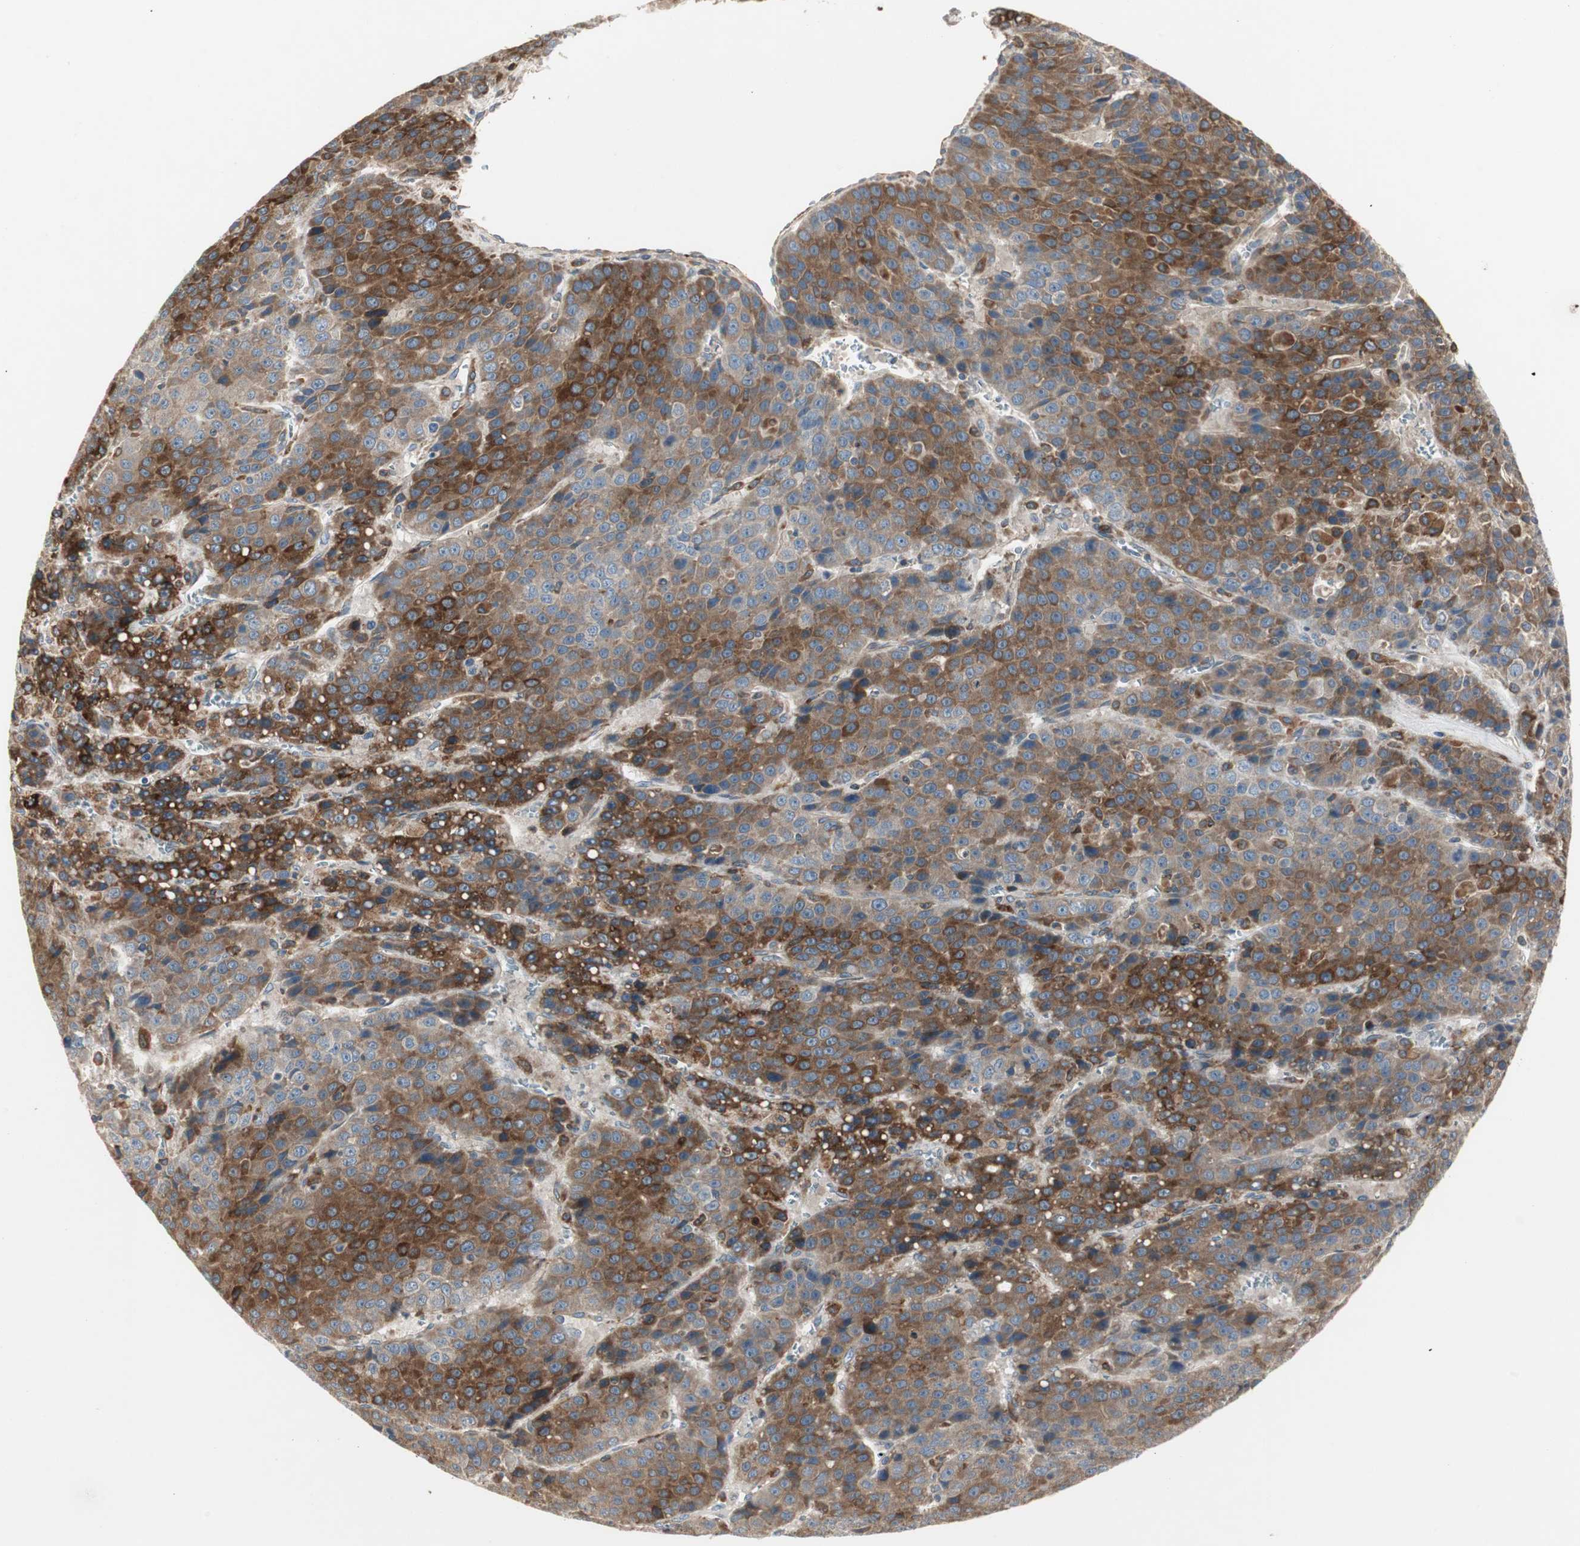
{"staining": {"intensity": "strong", "quantity": ">75%", "location": "cytoplasmic/membranous"}, "tissue": "liver cancer", "cell_type": "Tumor cells", "image_type": "cancer", "snomed": [{"axis": "morphology", "description": "Carcinoma, Hepatocellular, NOS"}, {"axis": "topography", "description": "Liver"}], "caption": "DAB (3,3'-diaminobenzidine) immunohistochemical staining of human liver cancer (hepatocellular carcinoma) demonstrates strong cytoplasmic/membranous protein expression in approximately >75% of tumor cells.", "gene": "H6PD", "patient": {"sex": "female", "age": 53}}